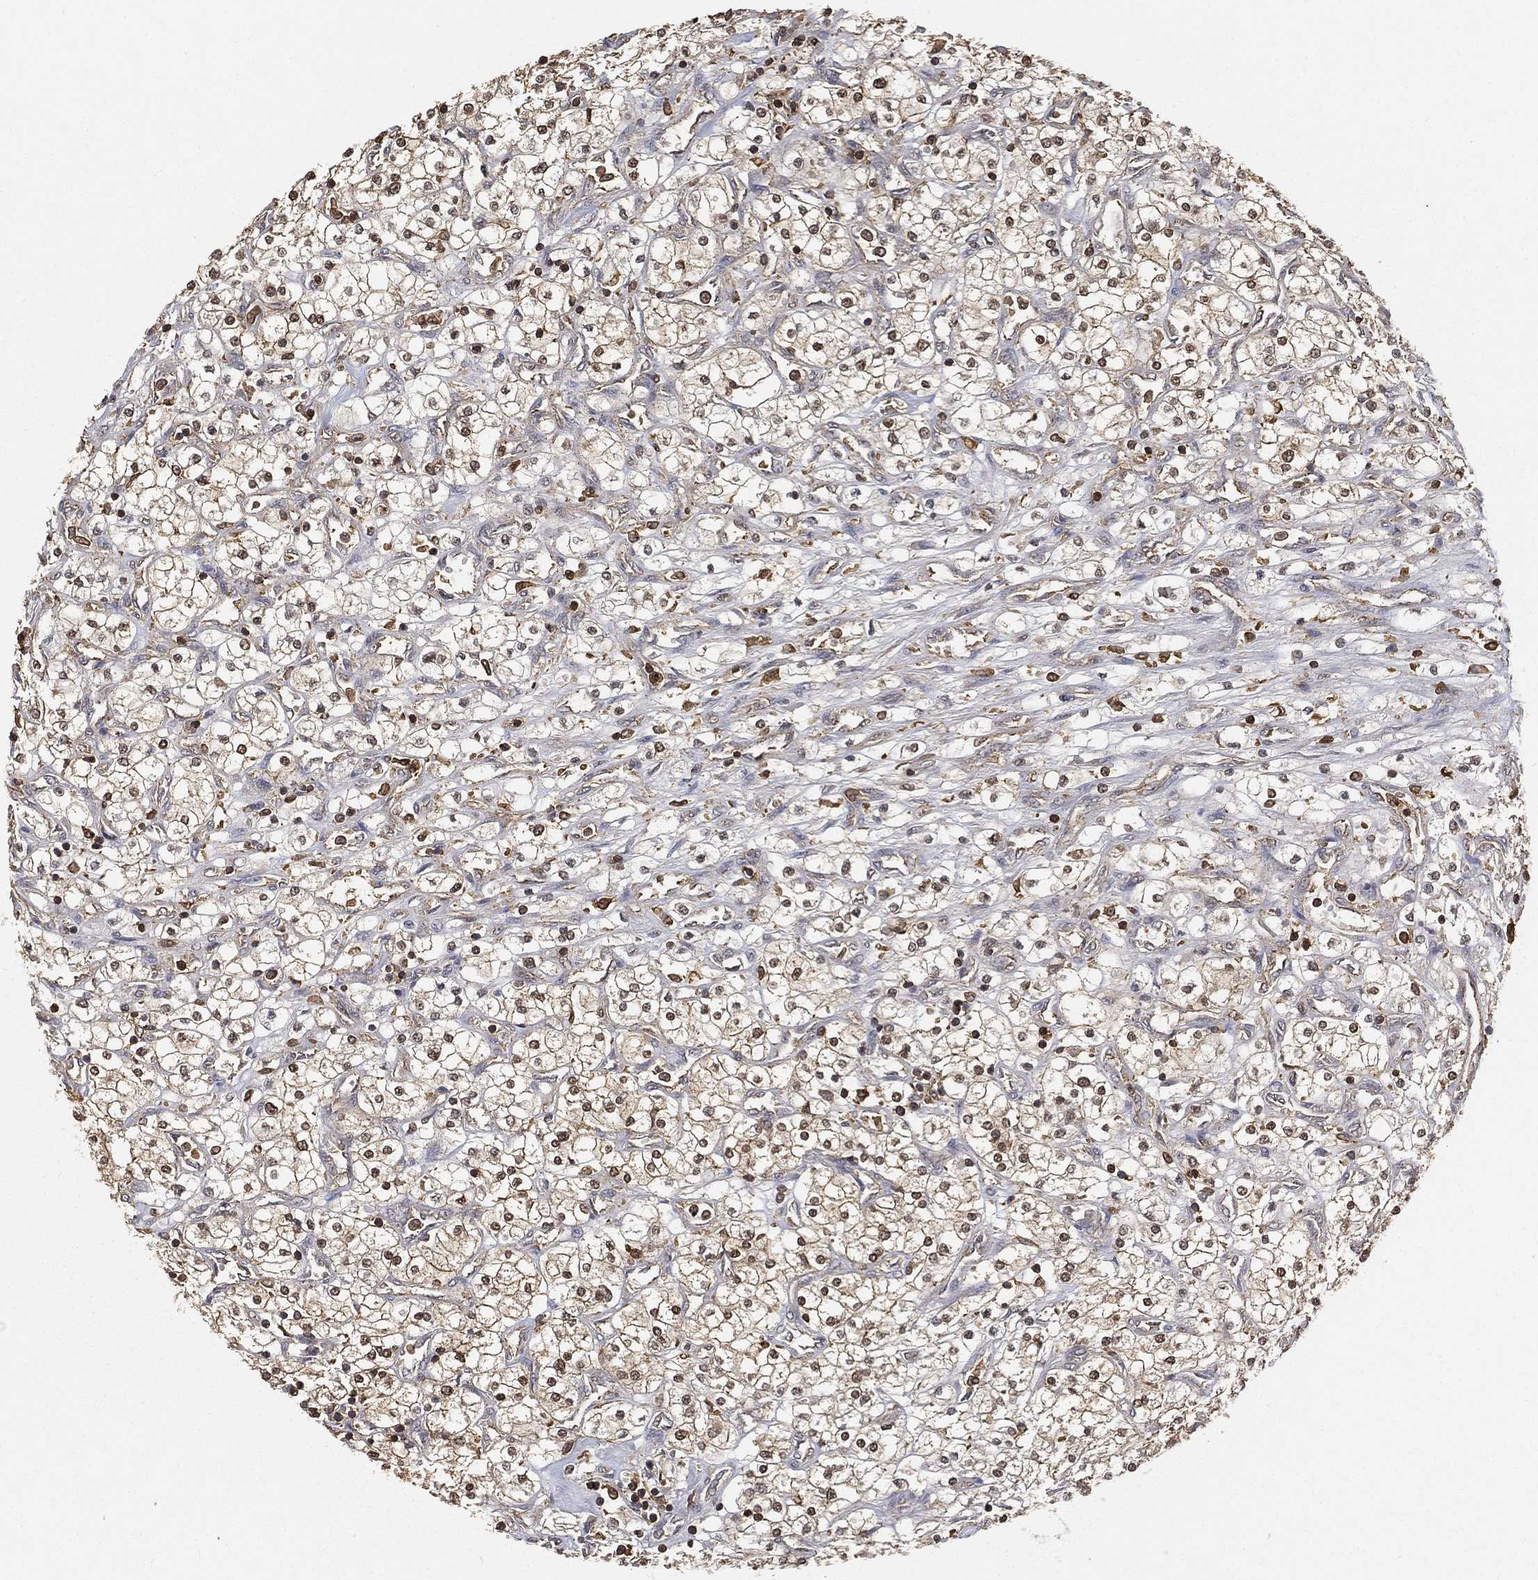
{"staining": {"intensity": "strong", "quantity": "25%-75%", "location": "cytoplasmic/membranous,nuclear"}, "tissue": "renal cancer", "cell_type": "Tumor cells", "image_type": "cancer", "snomed": [{"axis": "morphology", "description": "Adenocarcinoma, NOS"}, {"axis": "topography", "description": "Kidney"}], "caption": "Renal cancer stained for a protein (brown) demonstrates strong cytoplasmic/membranous and nuclear positive staining in approximately 25%-75% of tumor cells.", "gene": "CRYL1", "patient": {"sex": "male", "age": 80}}